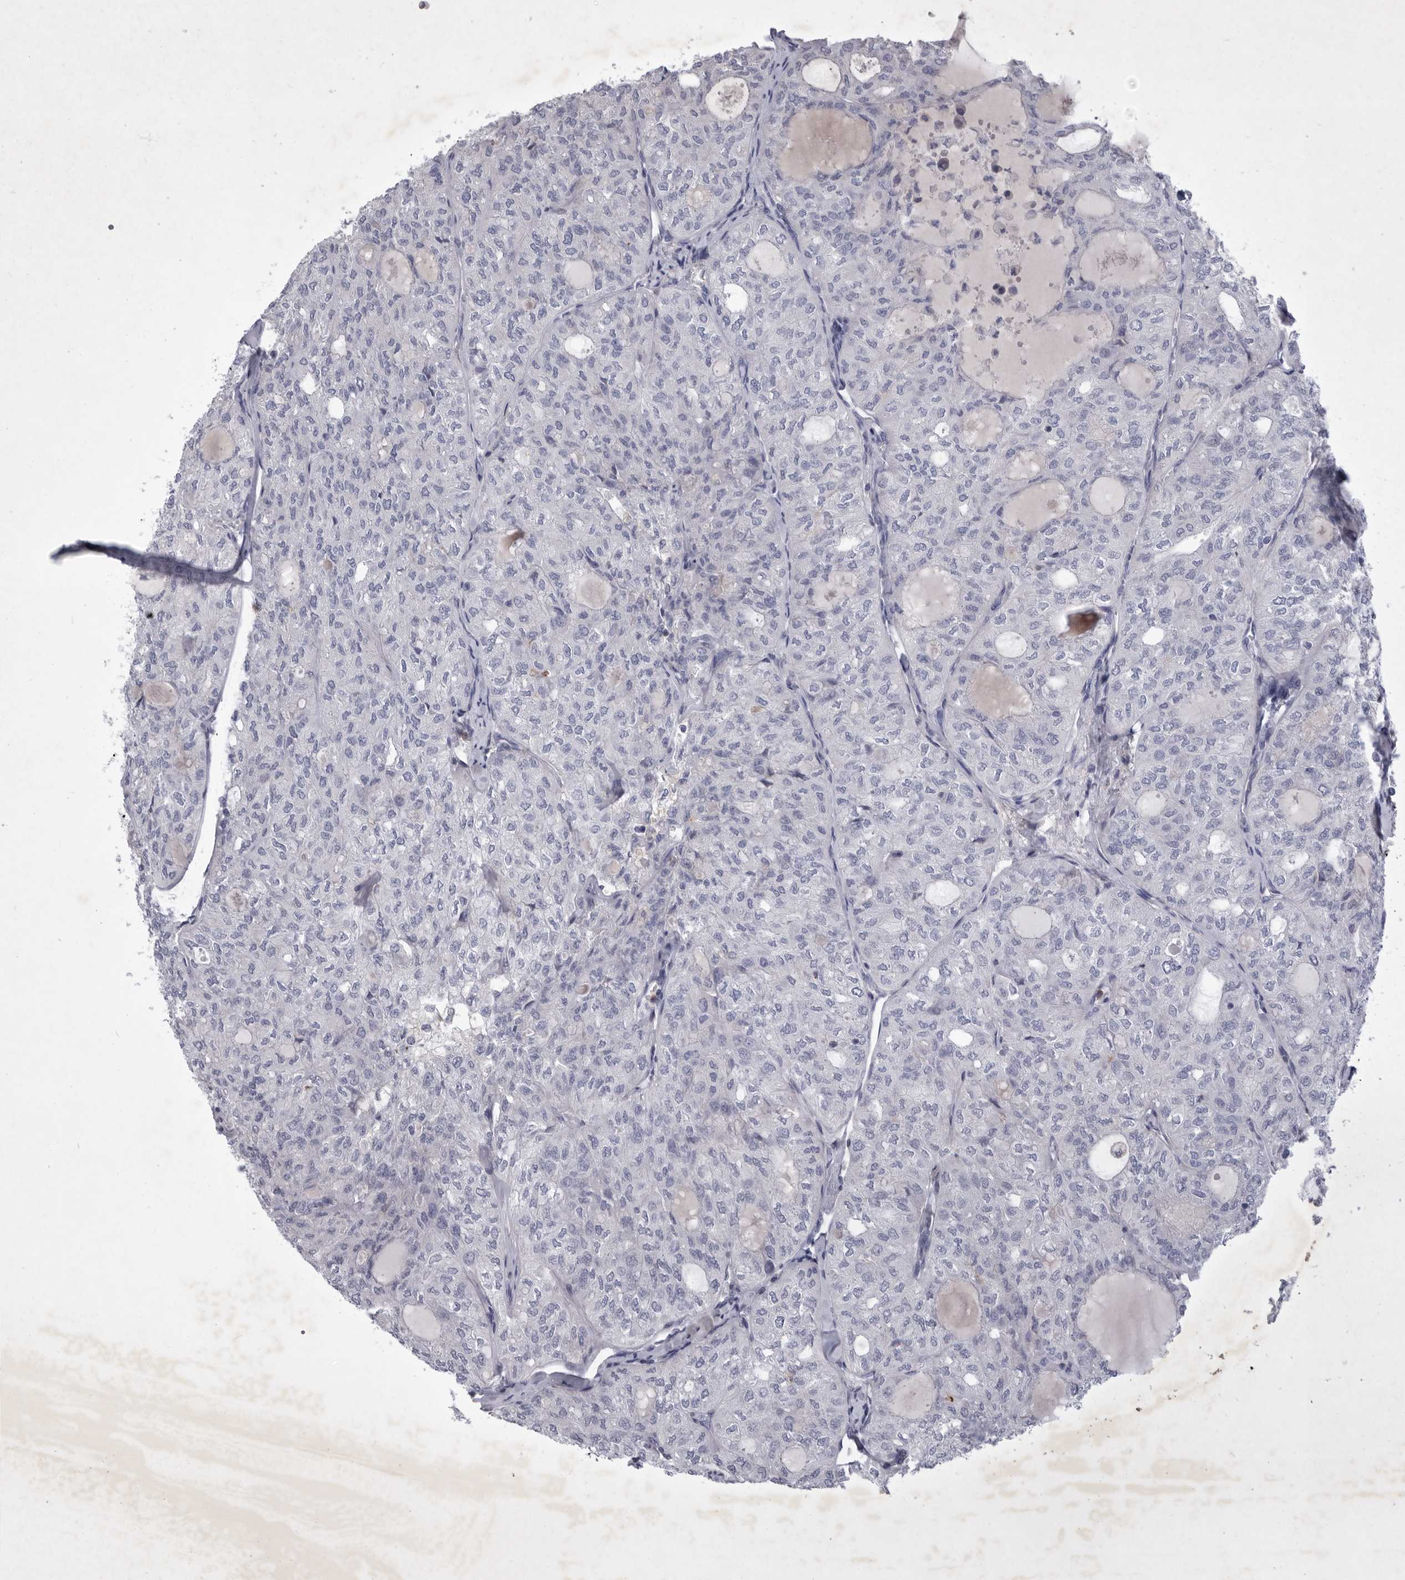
{"staining": {"intensity": "negative", "quantity": "none", "location": "none"}, "tissue": "thyroid cancer", "cell_type": "Tumor cells", "image_type": "cancer", "snomed": [{"axis": "morphology", "description": "Follicular adenoma carcinoma, NOS"}, {"axis": "topography", "description": "Thyroid gland"}], "caption": "DAB immunohistochemical staining of human thyroid cancer (follicular adenoma carcinoma) reveals no significant positivity in tumor cells. (DAB IHC, high magnification).", "gene": "SIGLEC10", "patient": {"sex": "male", "age": 75}}